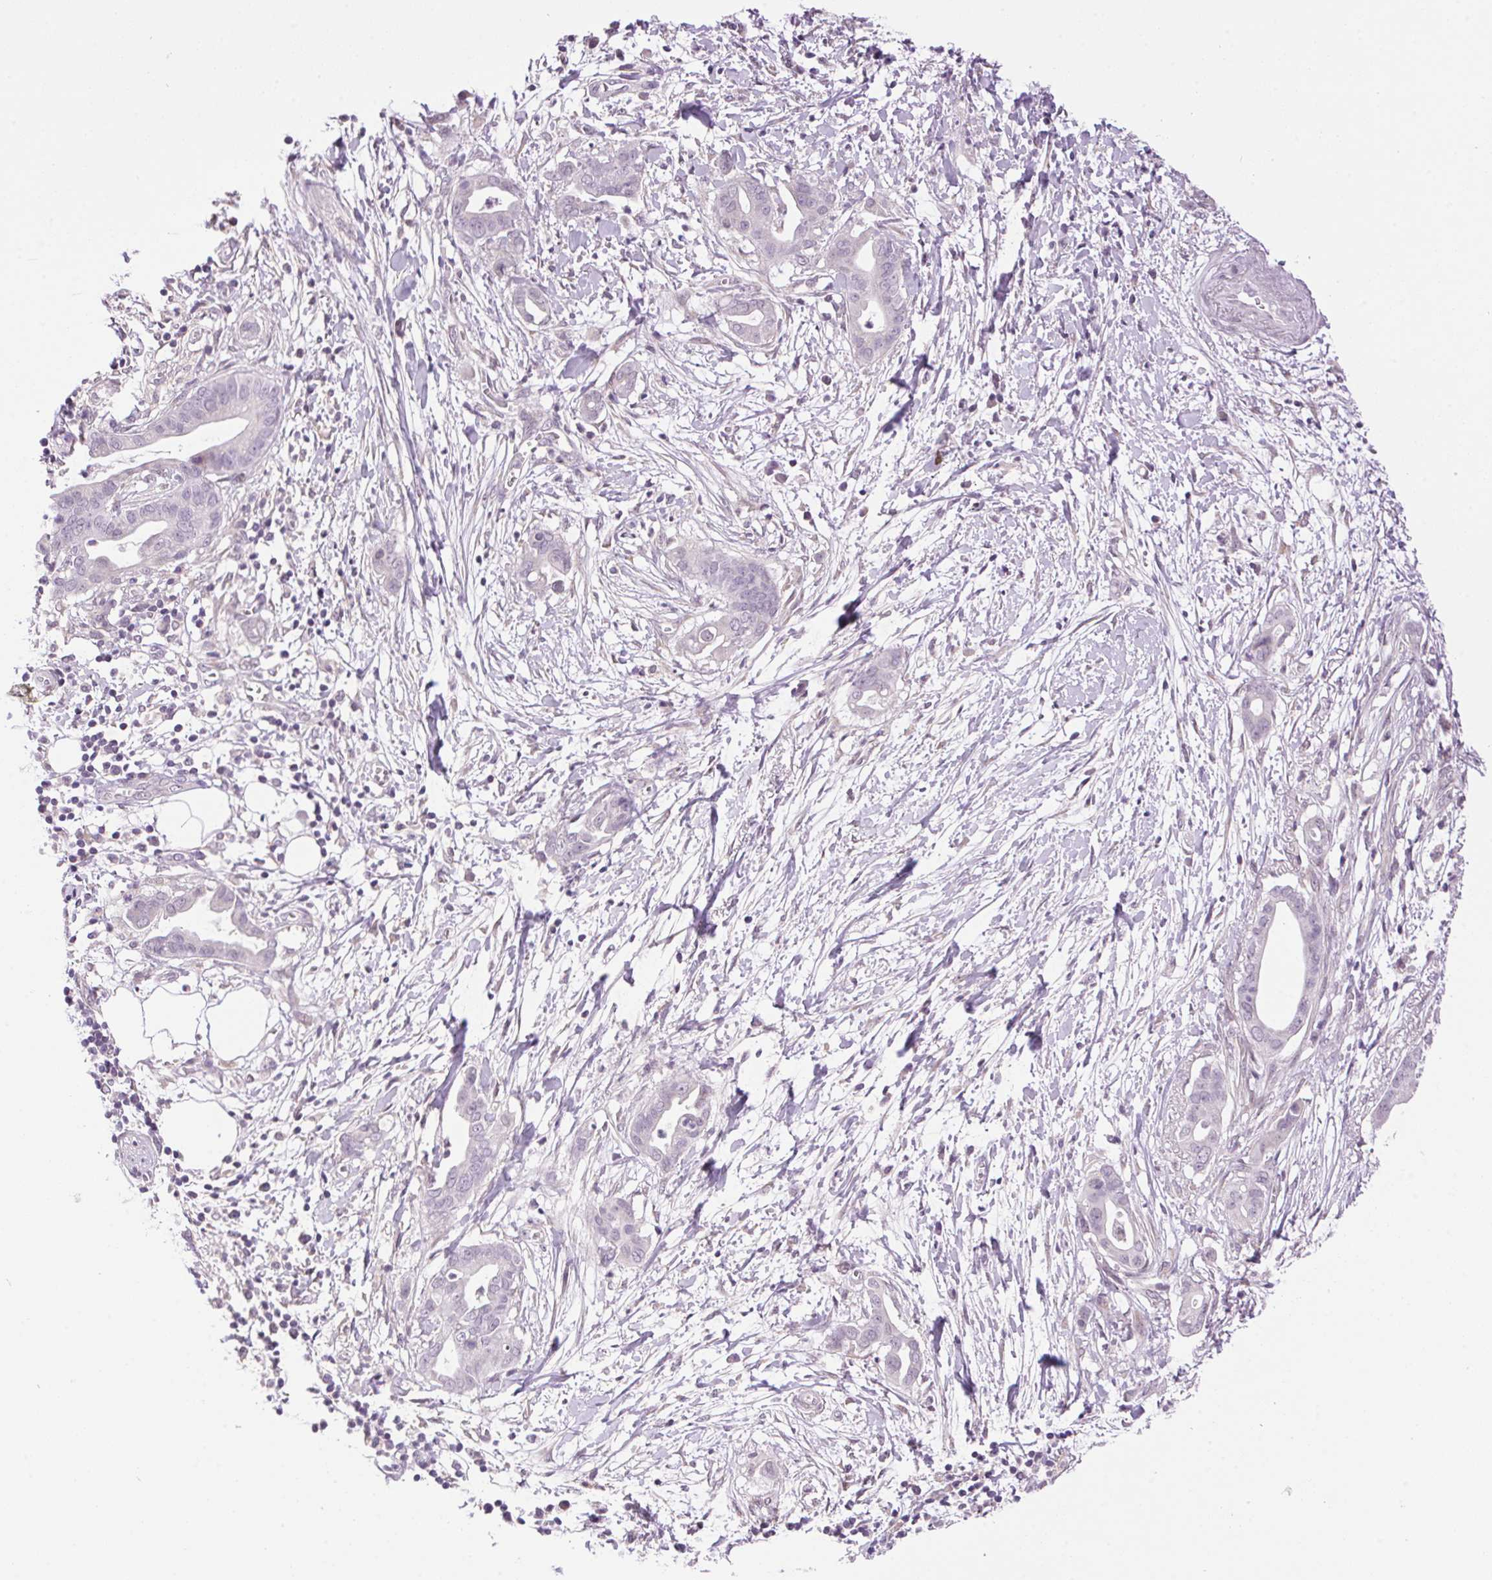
{"staining": {"intensity": "negative", "quantity": "none", "location": "none"}, "tissue": "pancreatic cancer", "cell_type": "Tumor cells", "image_type": "cancer", "snomed": [{"axis": "morphology", "description": "Adenocarcinoma, NOS"}, {"axis": "topography", "description": "Pancreas"}], "caption": "A histopathology image of human adenocarcinoma (pancreatic) is negative for staining in tumor cells.", "gene": "SMIM13", "patient": {"sex": "male", "age": 61}}